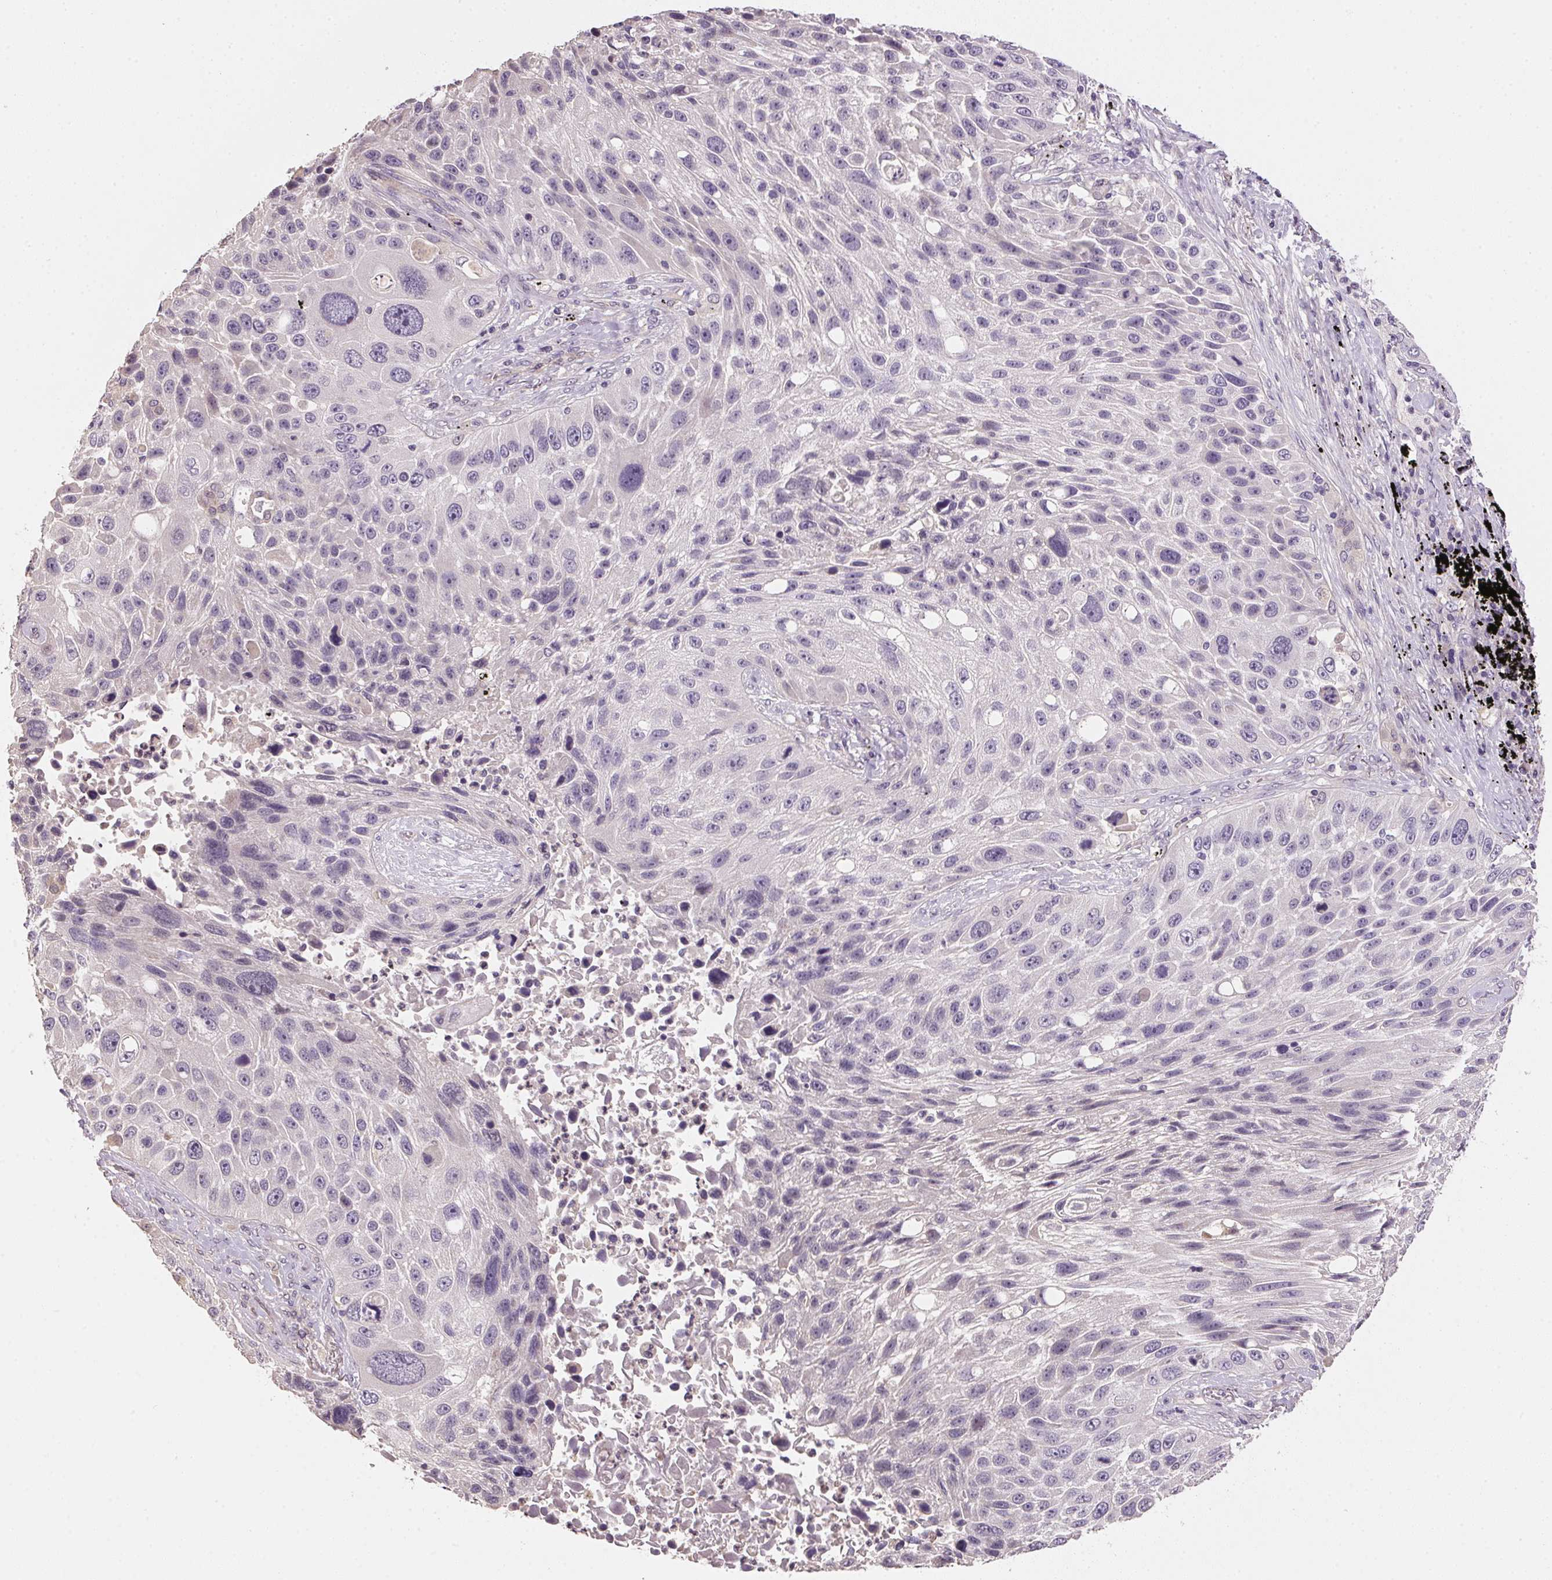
{"staining": {"intensity": "negative", "quantity": "none", "location": "none"}, "tissue": "lung cancer", "cell_type": "Tumor cells", "image_type": "cancer", "snomed": [{"axis": "morphology", "description": "Normal morphology"}, {"axis": "morphology", "description": "Squamous cell carcinoma, NOS"}, {"axis": "topography", "description": "Lymph node"}, {"axis": "topography", "description": "Lung"}], "caption": "High power microscopy histopathology image of an immunohistochemistry (IHC) photomicrograph of lung squamous cell carcinoma, revealing no significant staining in tumor cells. (DAB (3,3'-diaminobenzidine) immunohistochemistry (IHC), high magnification).", "gene": "ALDH8A1", "patient": {"sex": "male", "age": 67}}